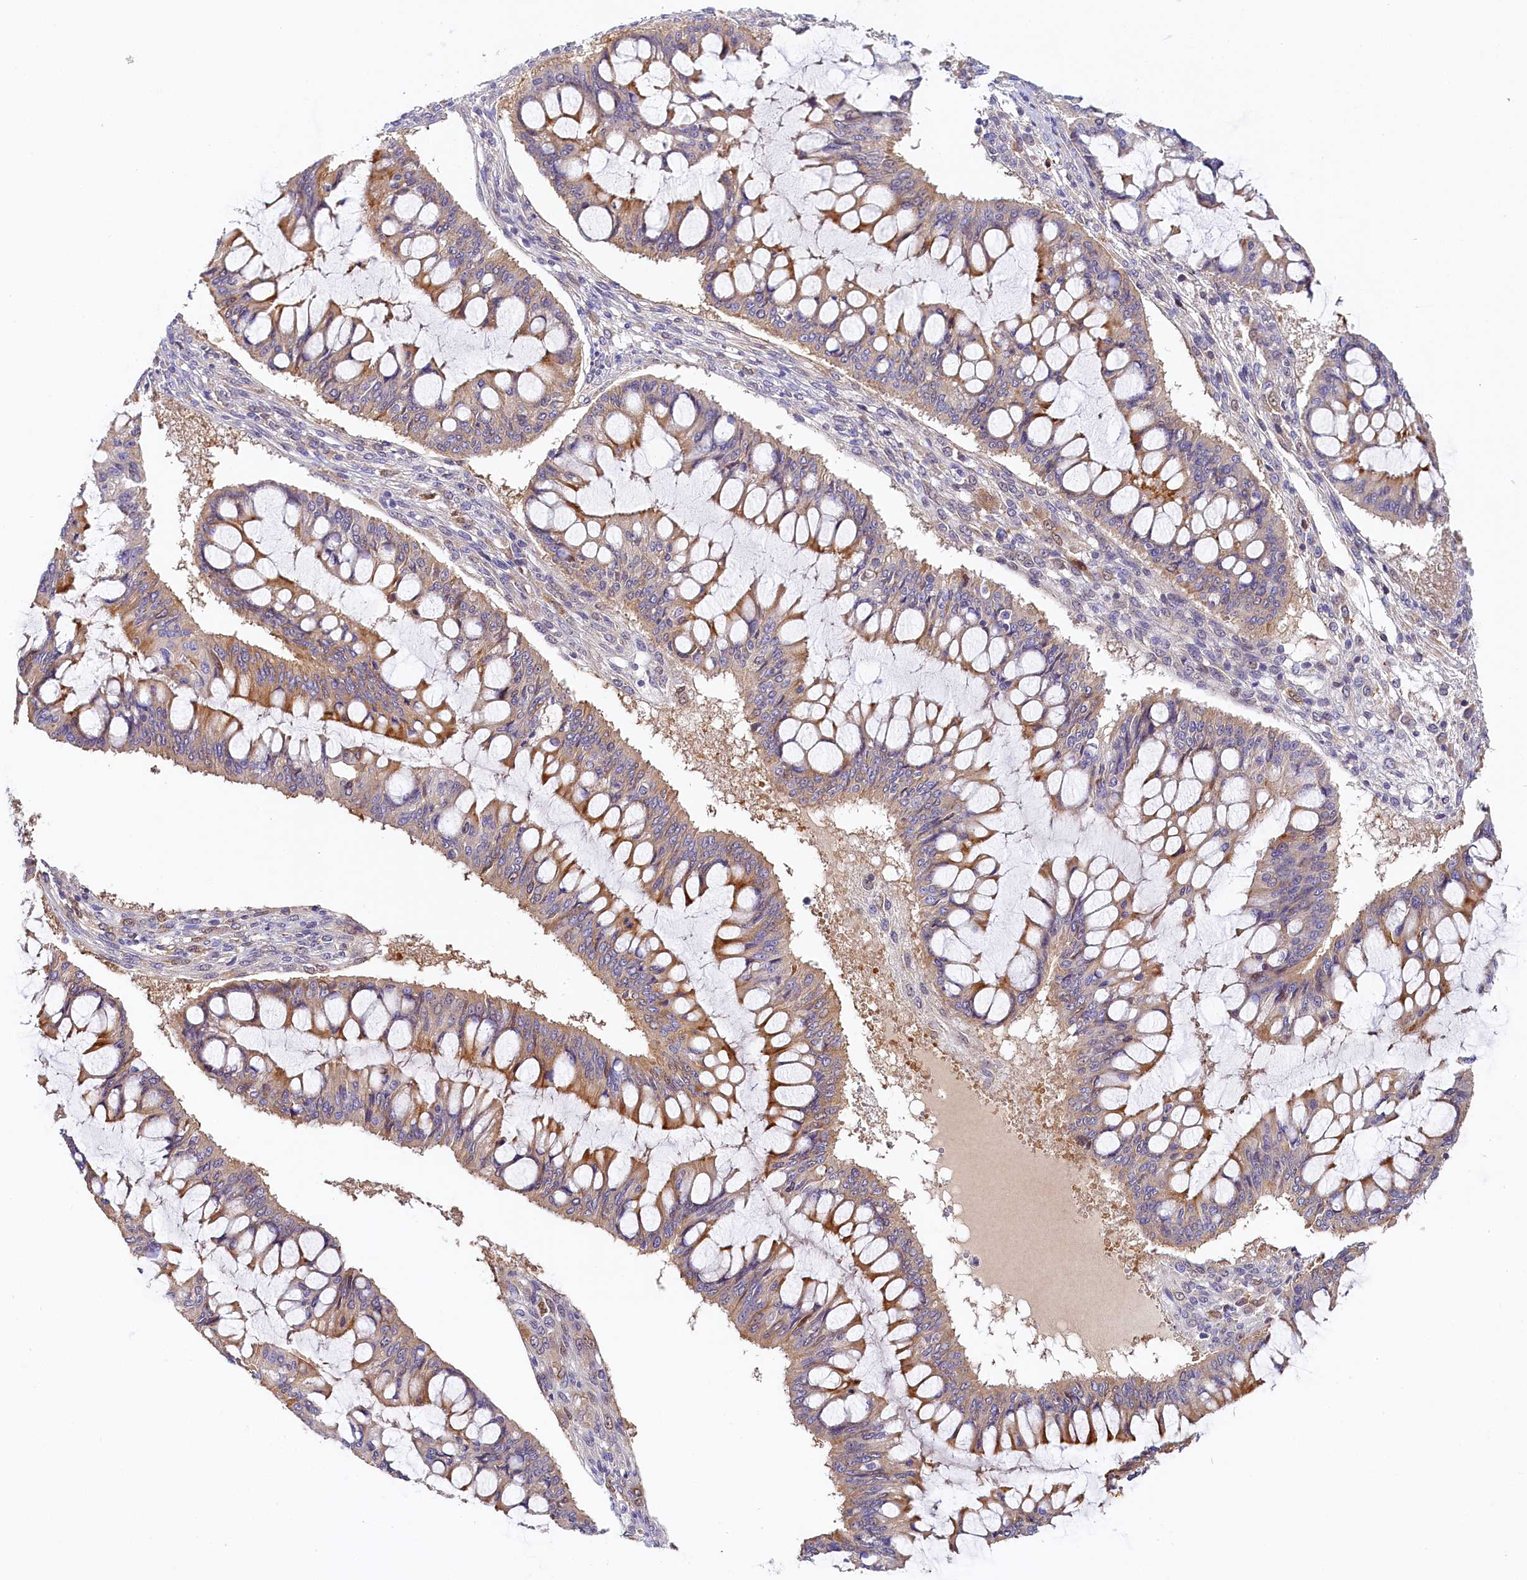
{"staining": {"intensity": "moderate", "quantity": "<25%", "location": "cytoplasmic/membranous"}, "tissue": "ovarian cancer", "cell_type": "Tumor cells", "image_type": "cancer", "snomed": [{"axis": "morphology", "description": "Cystadenocarcinoma, mucinous, NOS"}, {"axis": "topography", "description": "Ovary"}], "caption": "High-magnification brightfield microscopy of ovarian cancer stained with DAB (brown) and counterstained with hematoxylin (blue). tumor cells exhibit moderate cytoplasmic/membranous staining is identified in about<25% of cells. The staining was performed using DAB to visualize the protein expression in brown, while the nuclei were stained in blue with hematoxylin (Magnification: 20x).", "gene": "KATNB1", "patient": {"sex": "female", "age": 73}}